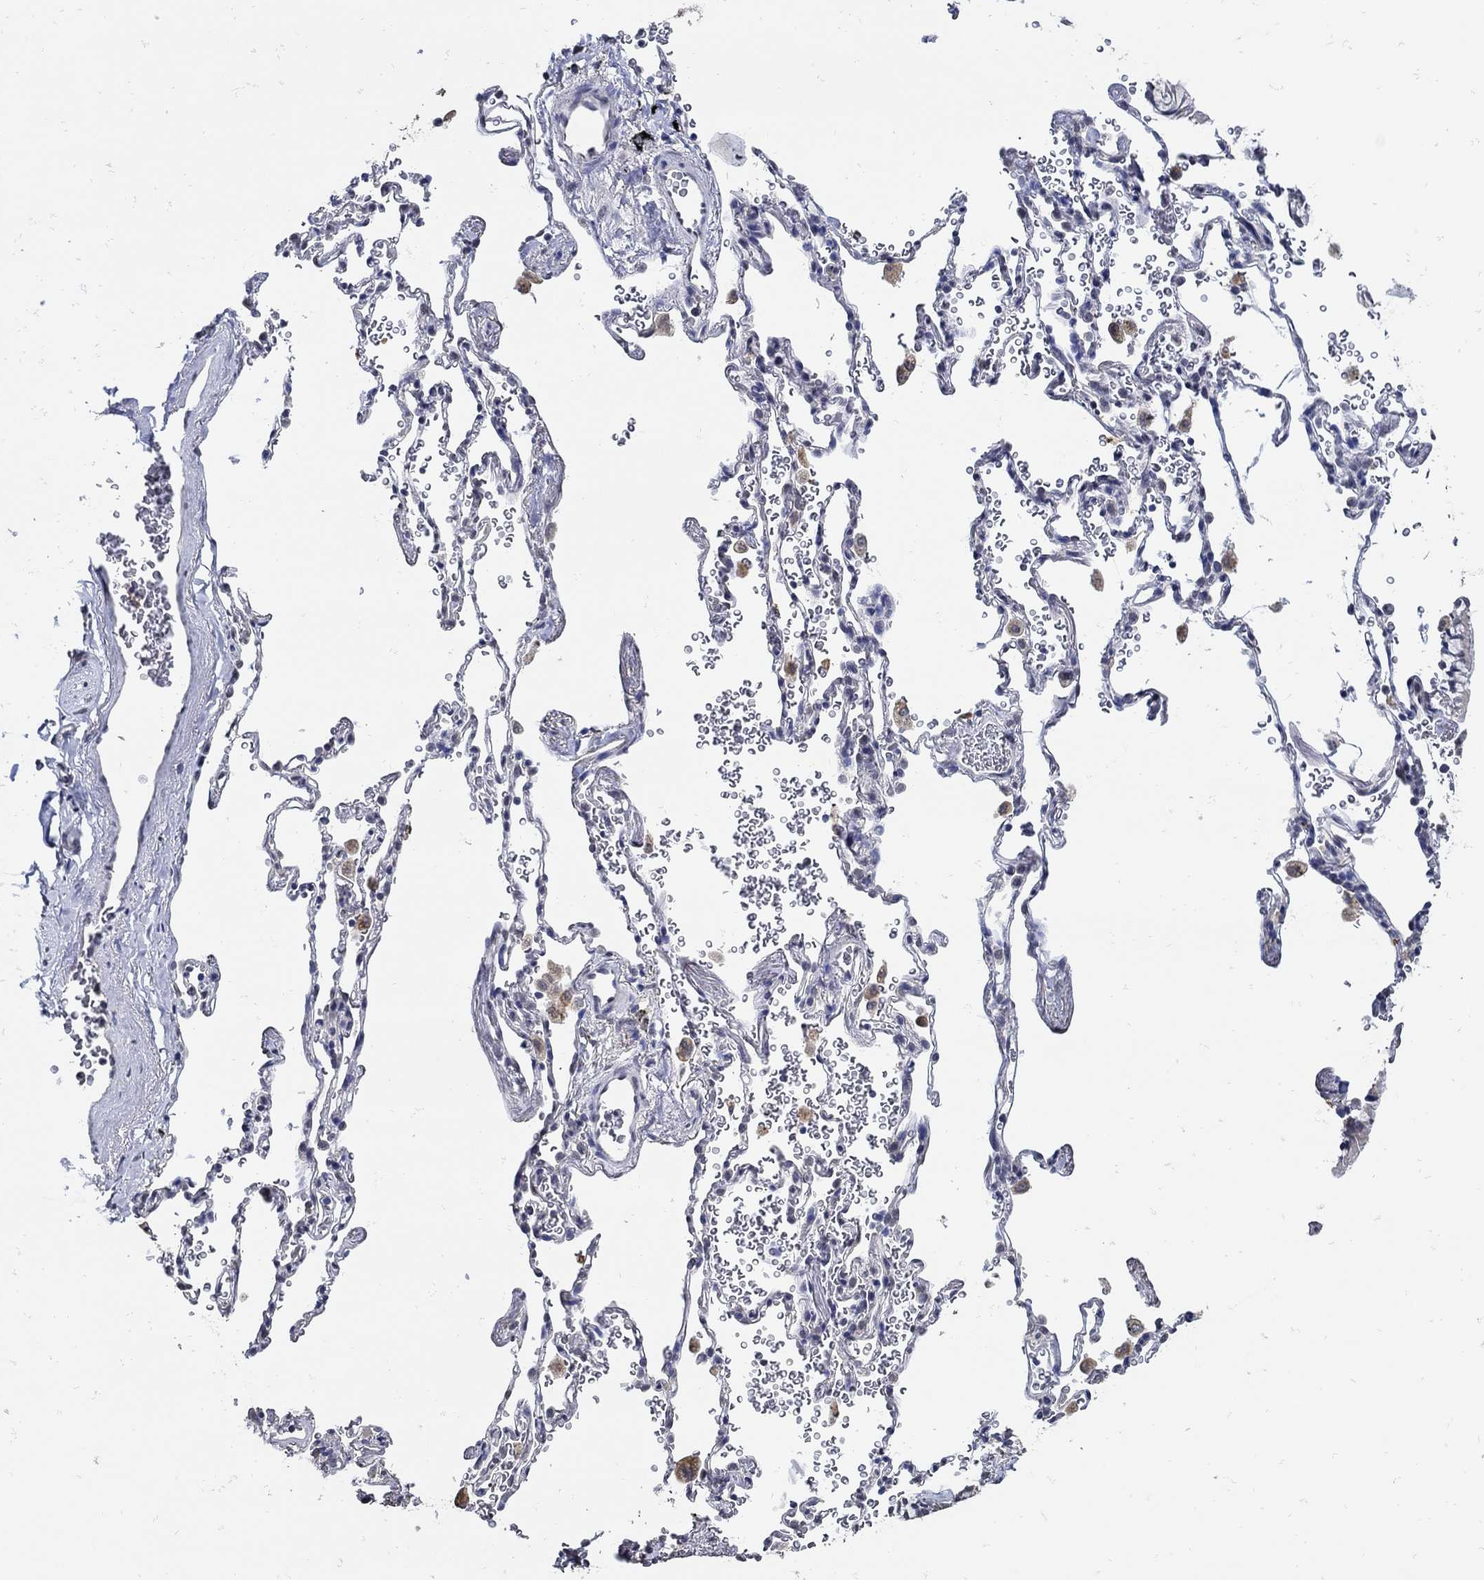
{"staining": {"intensity": "negative", "quantity": "none", "location": "none"}, "tissue": "adipose tissue", "cell_type": "Adipocytes", "image_type": "normal", "snomed": [{"axis": "morphology", "description": "Normal tissue, NOS"}, {"axis": "morphology", "description": "Adenocarcinoma, NOS"}, {"axis": "topography", "description": "Cartilage tissue"}, {"axis": "topography", "description": "Lung"}], "caption": "Protein analysis of unremarkable adipose tissue exhibits no significant positivity in adipocytes. (Stains: DAB immunohistochemistry with hematoxylin counter stain, Microscopy: brightfield microscopy at high magnification).", "gene": "KCNN3", "patient": {"sex": "male", "age": 59}}